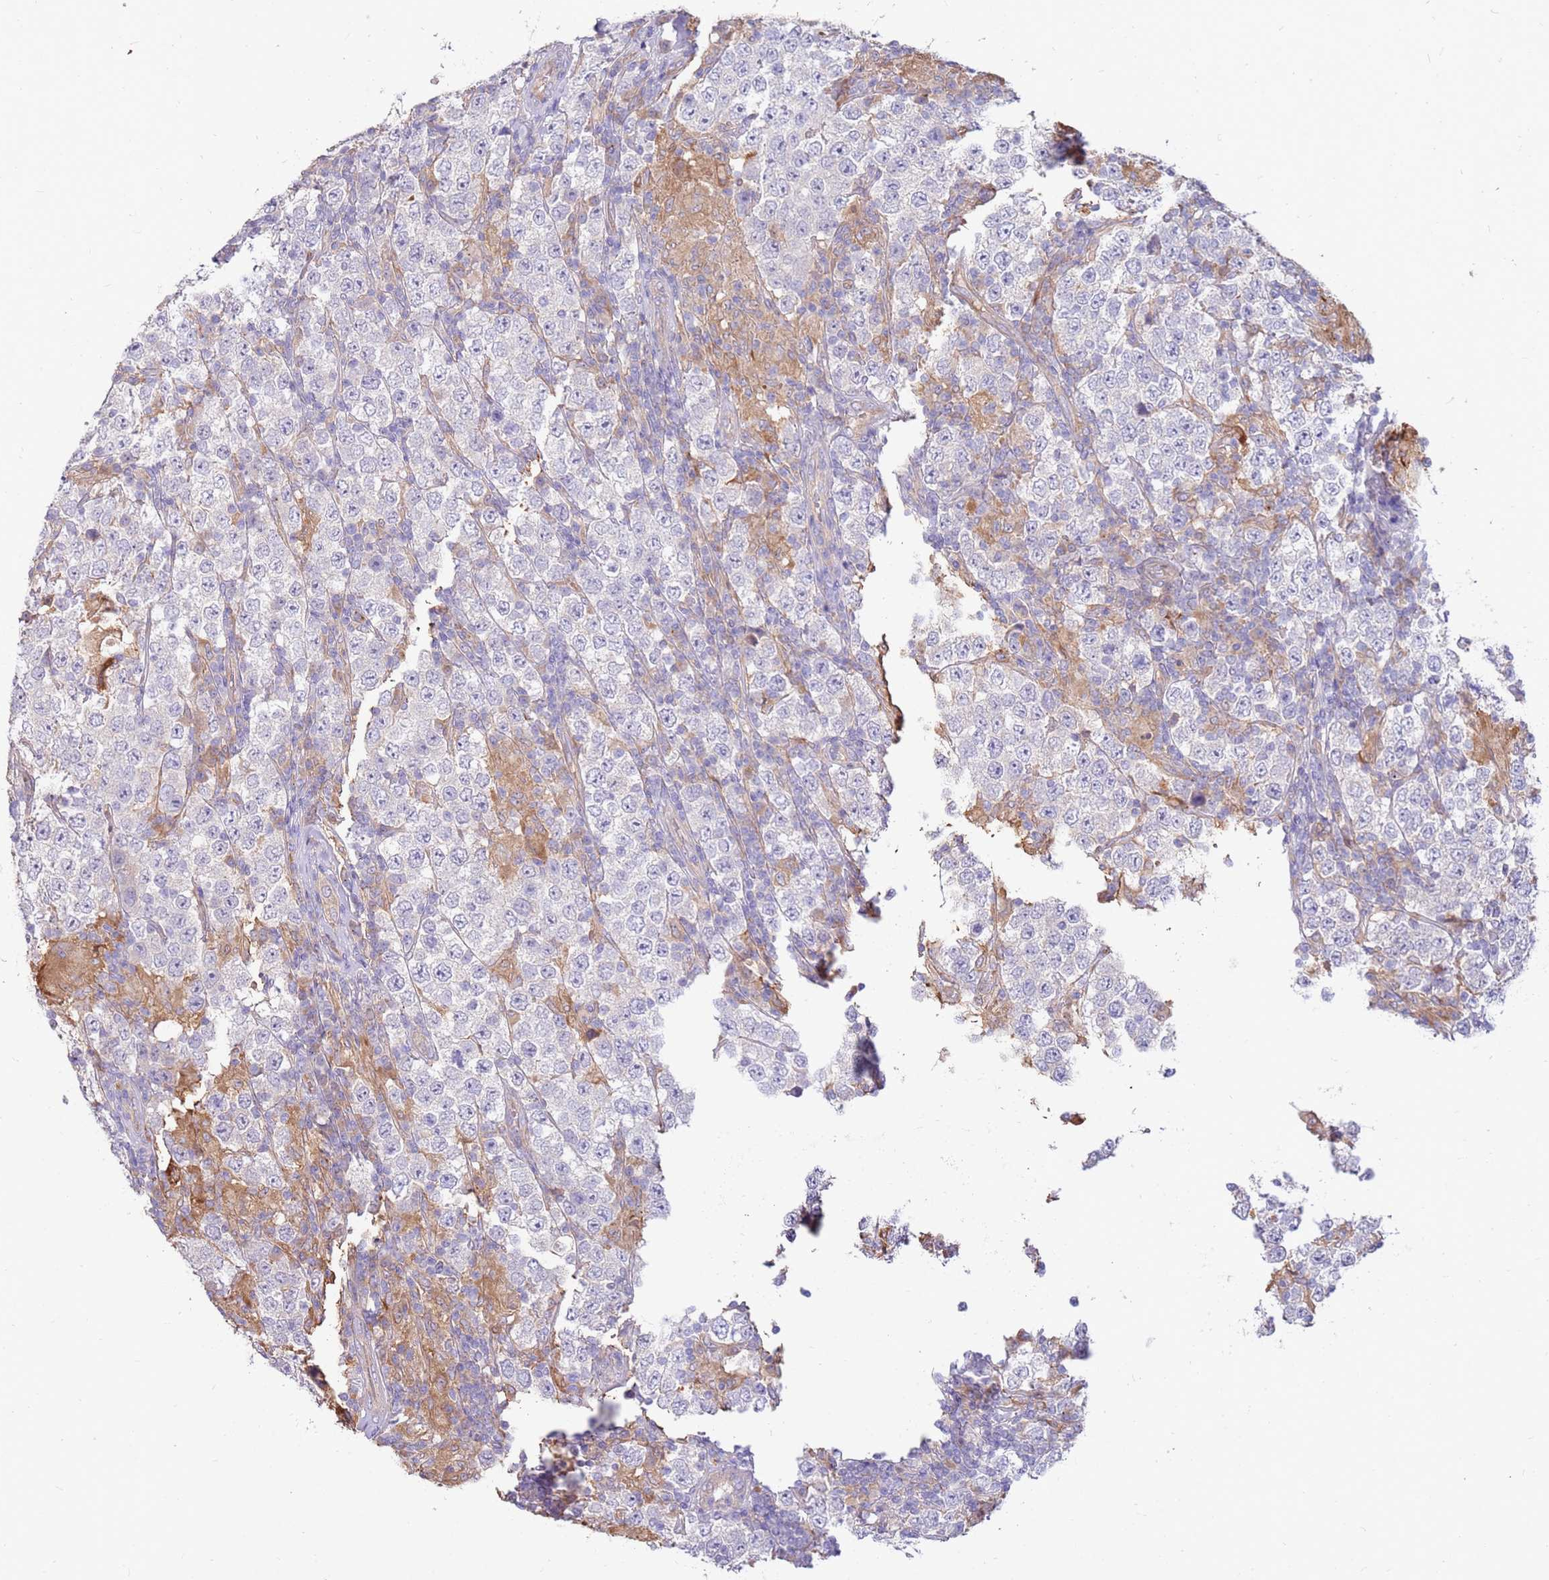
{"staining": {"intensity": "negative", "quantity": "none", "location": "none"}, "tissue": "testis cancer", "cell_type": "Tumor cells", "image_type": "cancer", "snomed": [{"axis": "morphology", "description": "Normal tissue, NOS"}, {"axis": "morphology", "description": "Urothelial carcinoma, High grade"}, {"axis": "morphology", "description": "Seminoma, NOS"}, {"axis": "morphology", "description": "Carcinoma, Embryonal, NOS"}, {"axis": "topography", "description": "Urinary bladder"}, {"axis": "topography", "description": "Testis"}], "caption": "Image shows no protein expression in tumor cells of testis urothelial carcinoma (high-grade) tissue.", "gene": "SLC44A4", "patient": {"sex": "male", "age": 41}}